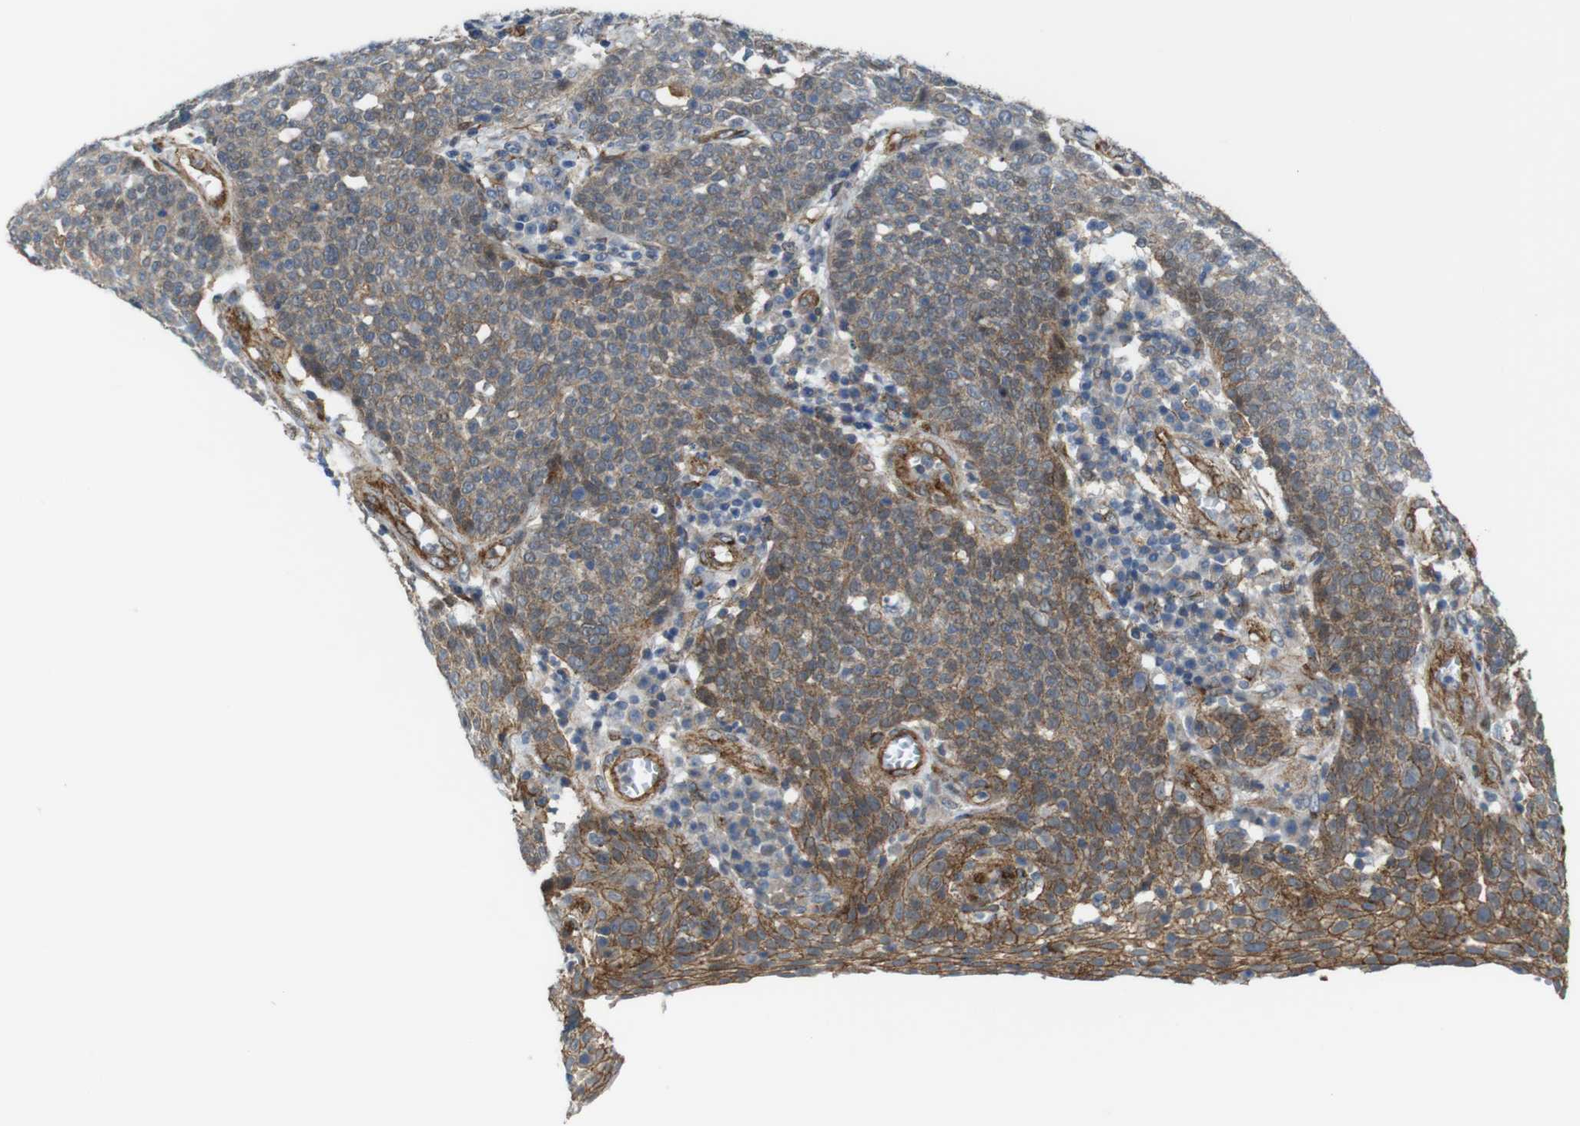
{"staining": {"intensity": "moderate", "quantity": ">75%", "location": "cytoplasmic/membranous"}, "tissue": "cervical cancer", "cell_type": "Tumor cells", "image_type": "cancer", "snomed": [{"axis": "morphology", "description": "Squamous cell carcinoma, NOS"}, {"axis": "topography", "description": "Cervix"}], "caption": "An image of human cervical cancer stained for a protein exhibits moderate cytoplasmic/membranous brown staining in tumor cells.", "gene": "PTGER4", "patient": {"sex": "female", "age": 34}}